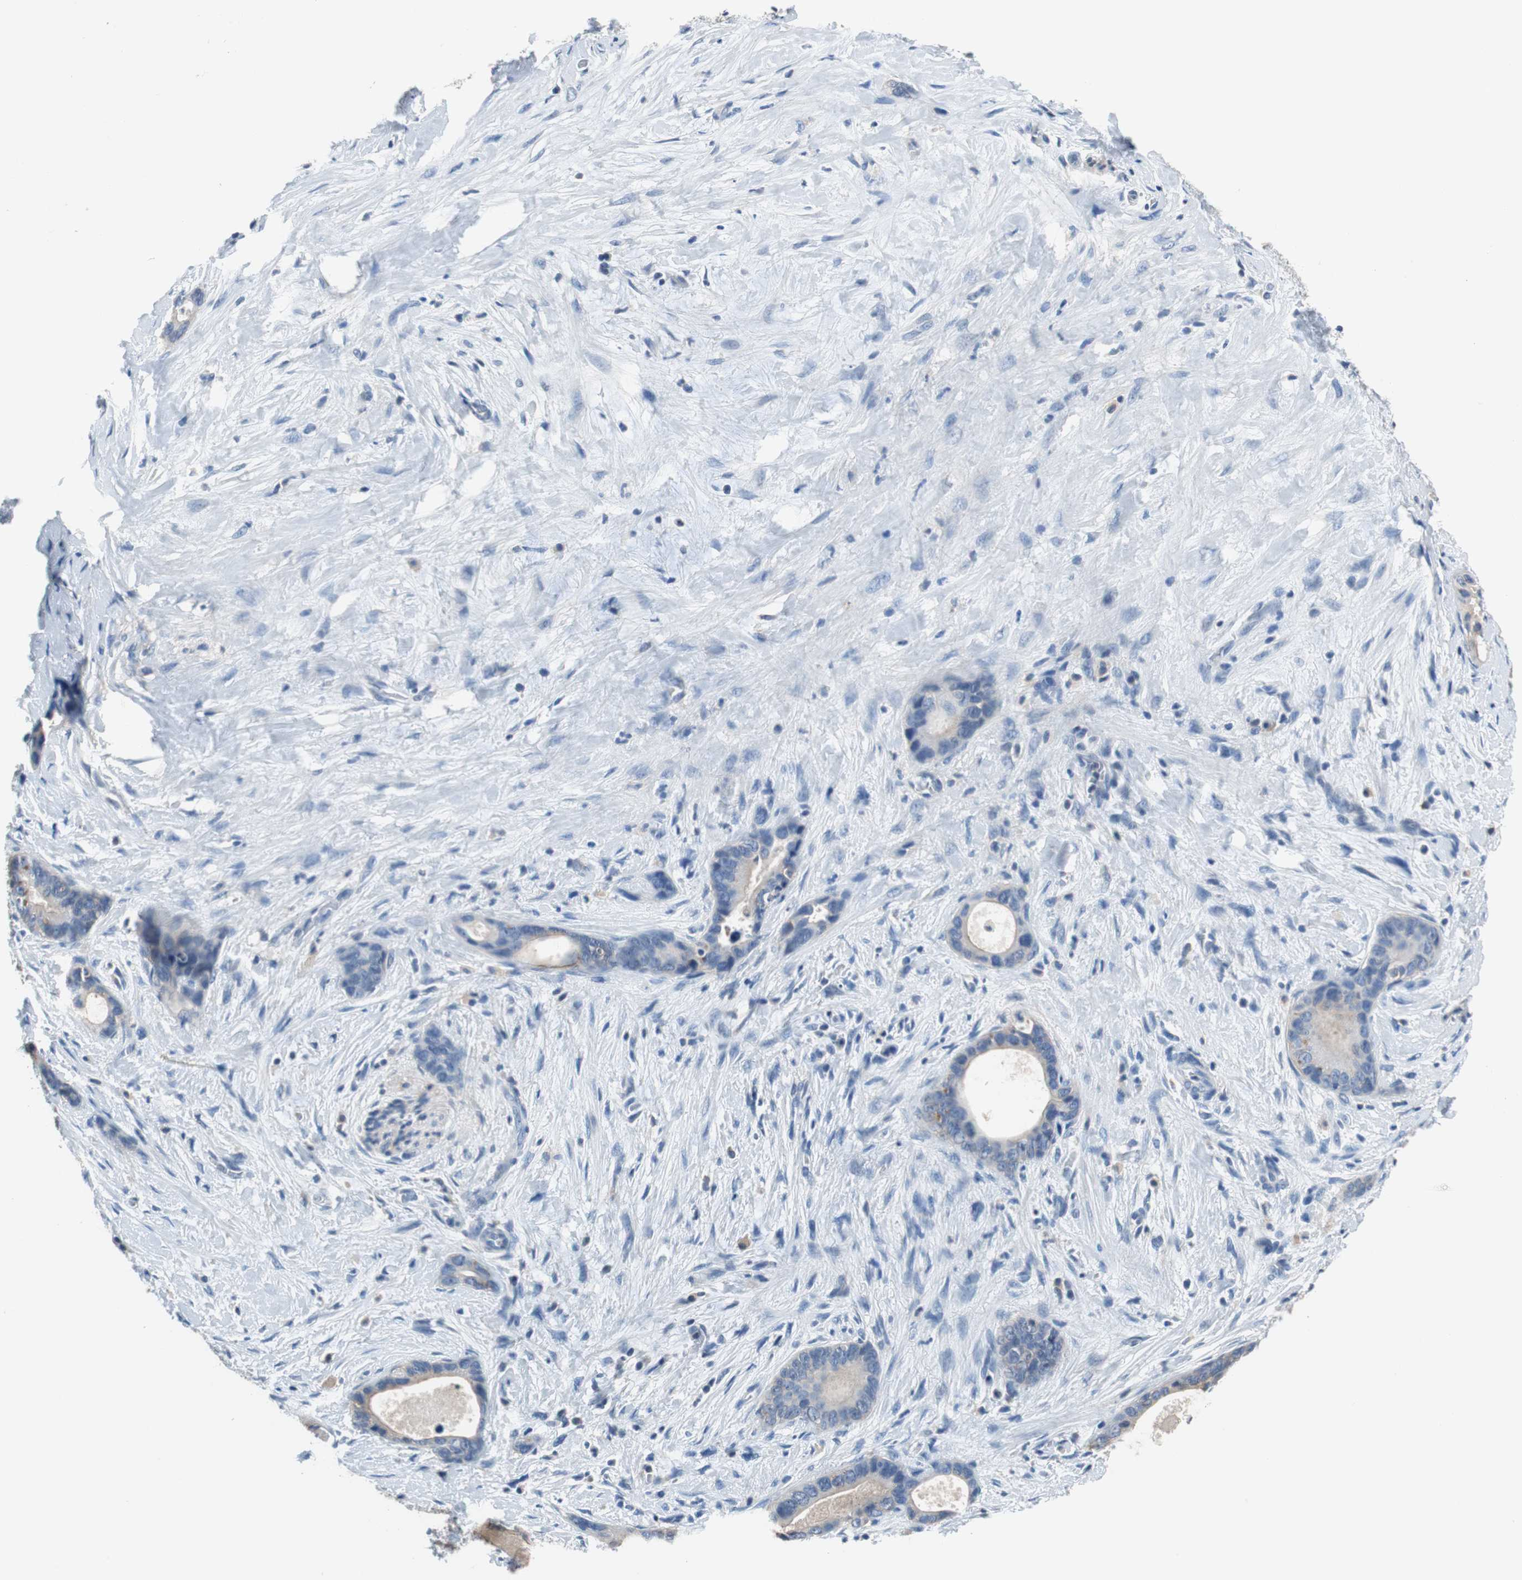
{"staining": {"intensity": "weak", "quantity": "<25%", "location": "cytoplasmic/membranous"}, "tissue": "liver cancer", "cell_type": "Tumor cells", "image_type": "cancer", "snomed": [{"axis": "morphology", "description": "Cholangiocarcinoma"}, {"axis": "topography", "description": "Liver"}], "caption": "IHC micrograph of human liver cholangiocarcinoma stained for a protein (brown), which reveals no expression in tumor cells.", "gene": "PRKCA", "patient": {"sex": "female", "age": 55}}